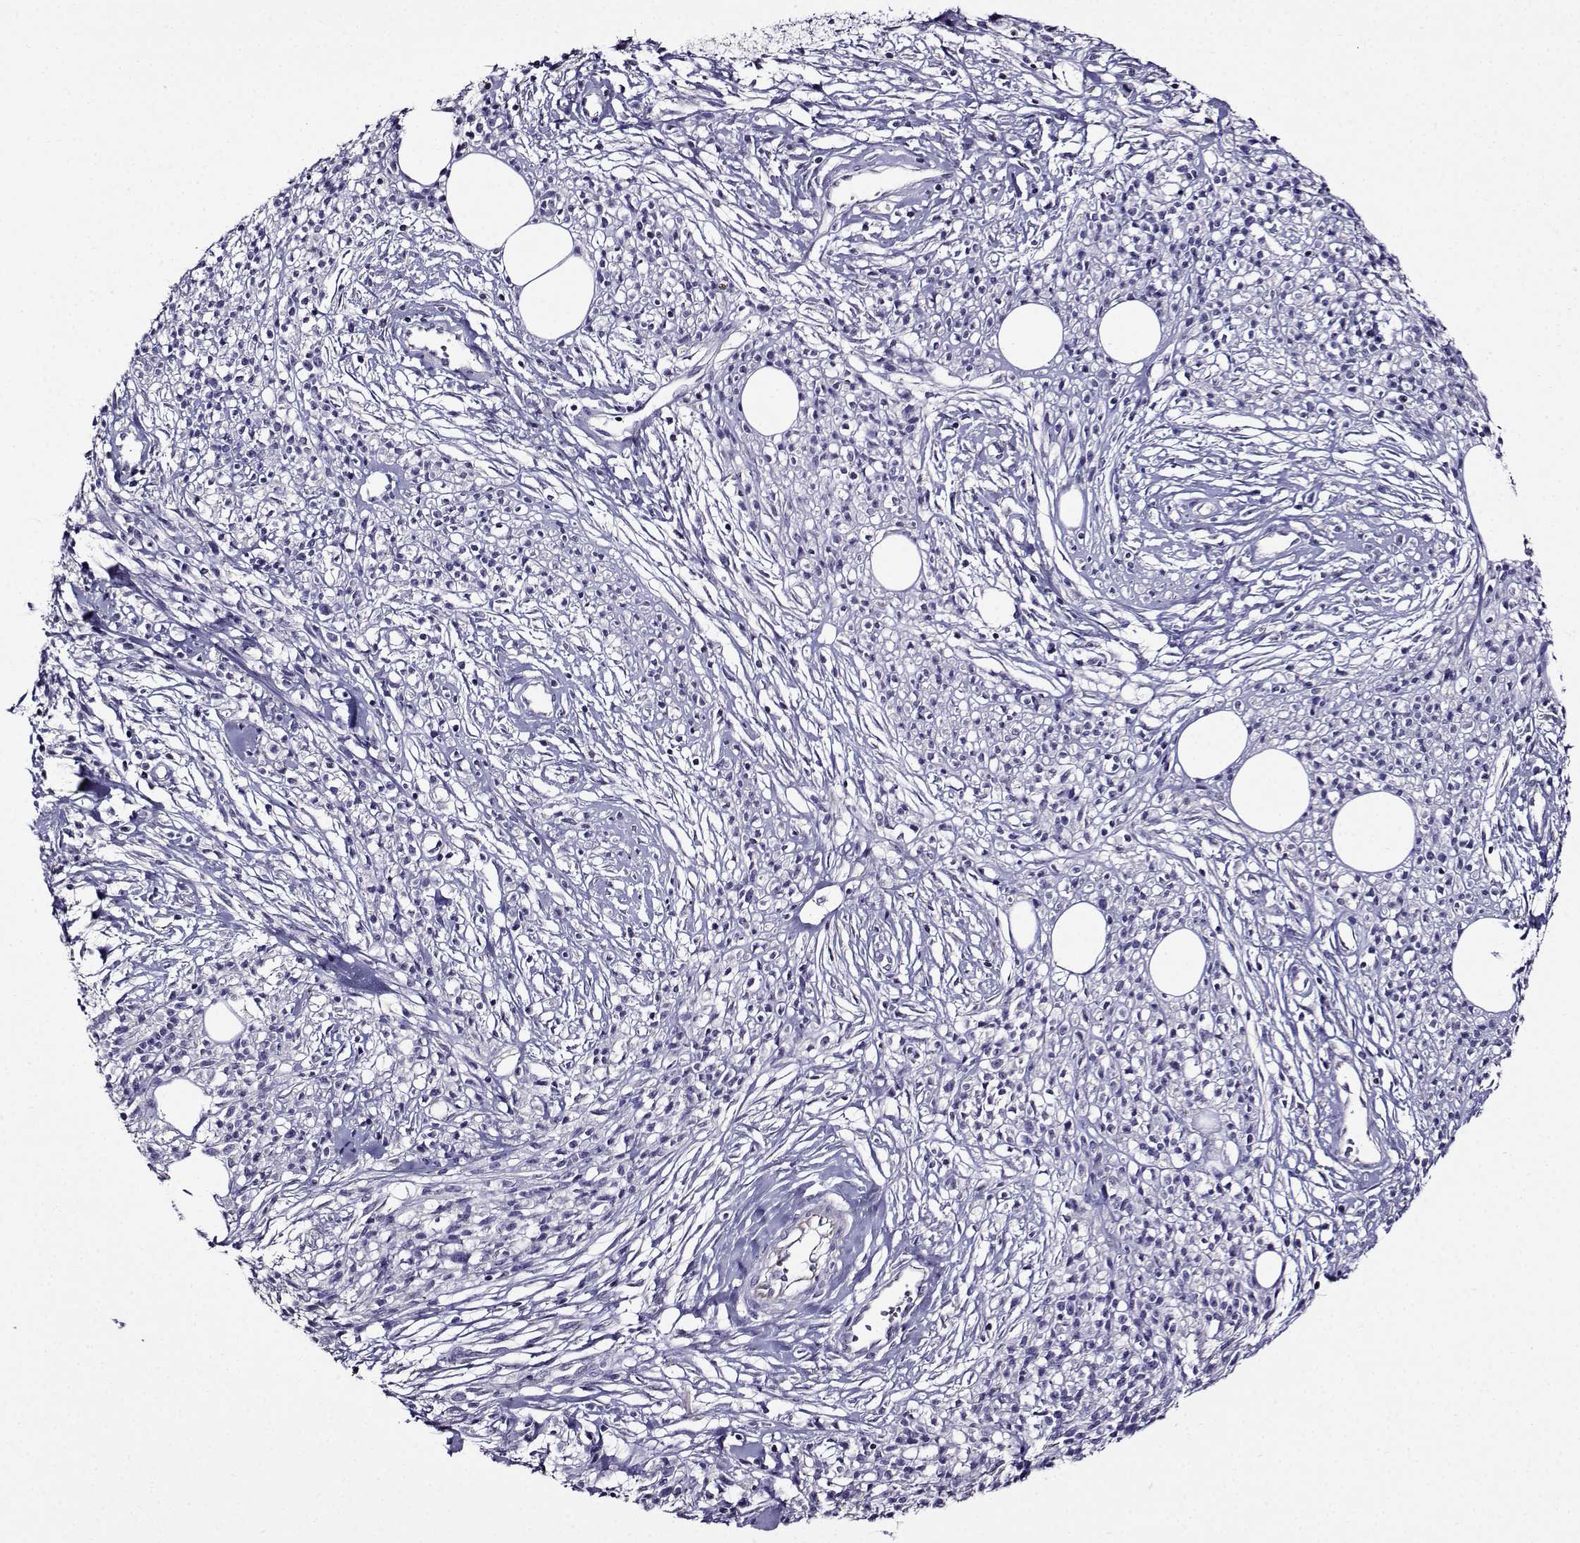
{"staining": {"intensity": "negative", "quantity": "none", "location": "none"}, "tissue": "melanoma", "cell_type": "Tumor cells", "image_type": "cancer", "snomed": [{"axis": "morphology", "description": "Malignant melanoma, NOS"}, {"axis": "topography", "description": "Skin"}, {"axis": "topography", "description": "Skin of trunk"}], "caption": "Immunohistochemistry (IHC) micrograph of malignant melanoma stained for a protein (brown), which exhibits no positivity in tumor cells. (Immunohistochemistry (IHC), brightfield microscopy, high magnification).", "gene": "TMEM266", "patient": {"sex": "male", "age": 74}}